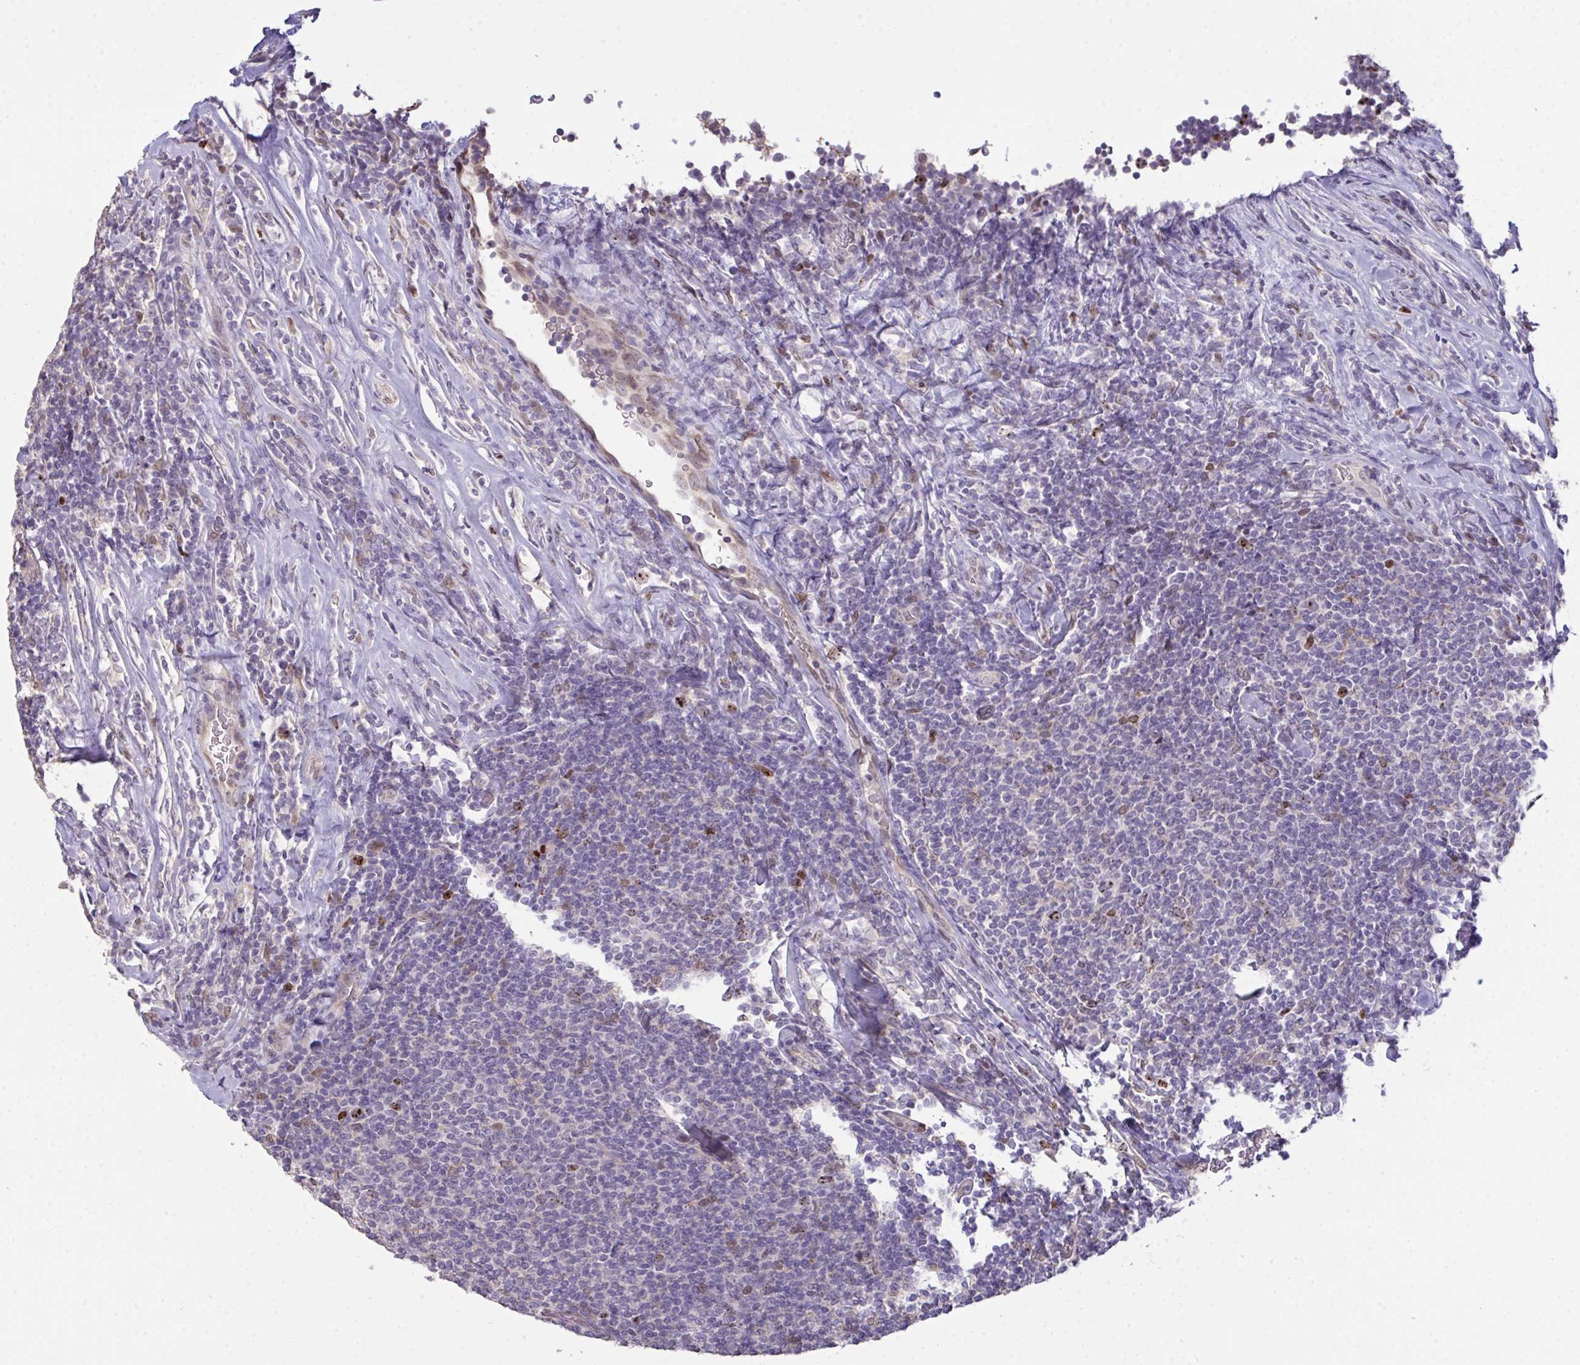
{"staining": {"intensity": "moderate", "quantity": "<25%", "location": "nuclear"}, "tissue": "lymphoma", "cell_type": "Tumor cells", "image_type": "cancer", "snomed": [{"axis": "morphology", "description": "Malignant lymphoma, non-Hodgkin's type, Low grade"}, {"axis": "topography", "description": "Lymph node"}], "caption": "Immunohistochemical staining of human lymphoma displays moderate nuclear protein expression in about <25% of tumor cells.", "gene": "SETD7", "patient": {"sex": "male", "age": 52}}